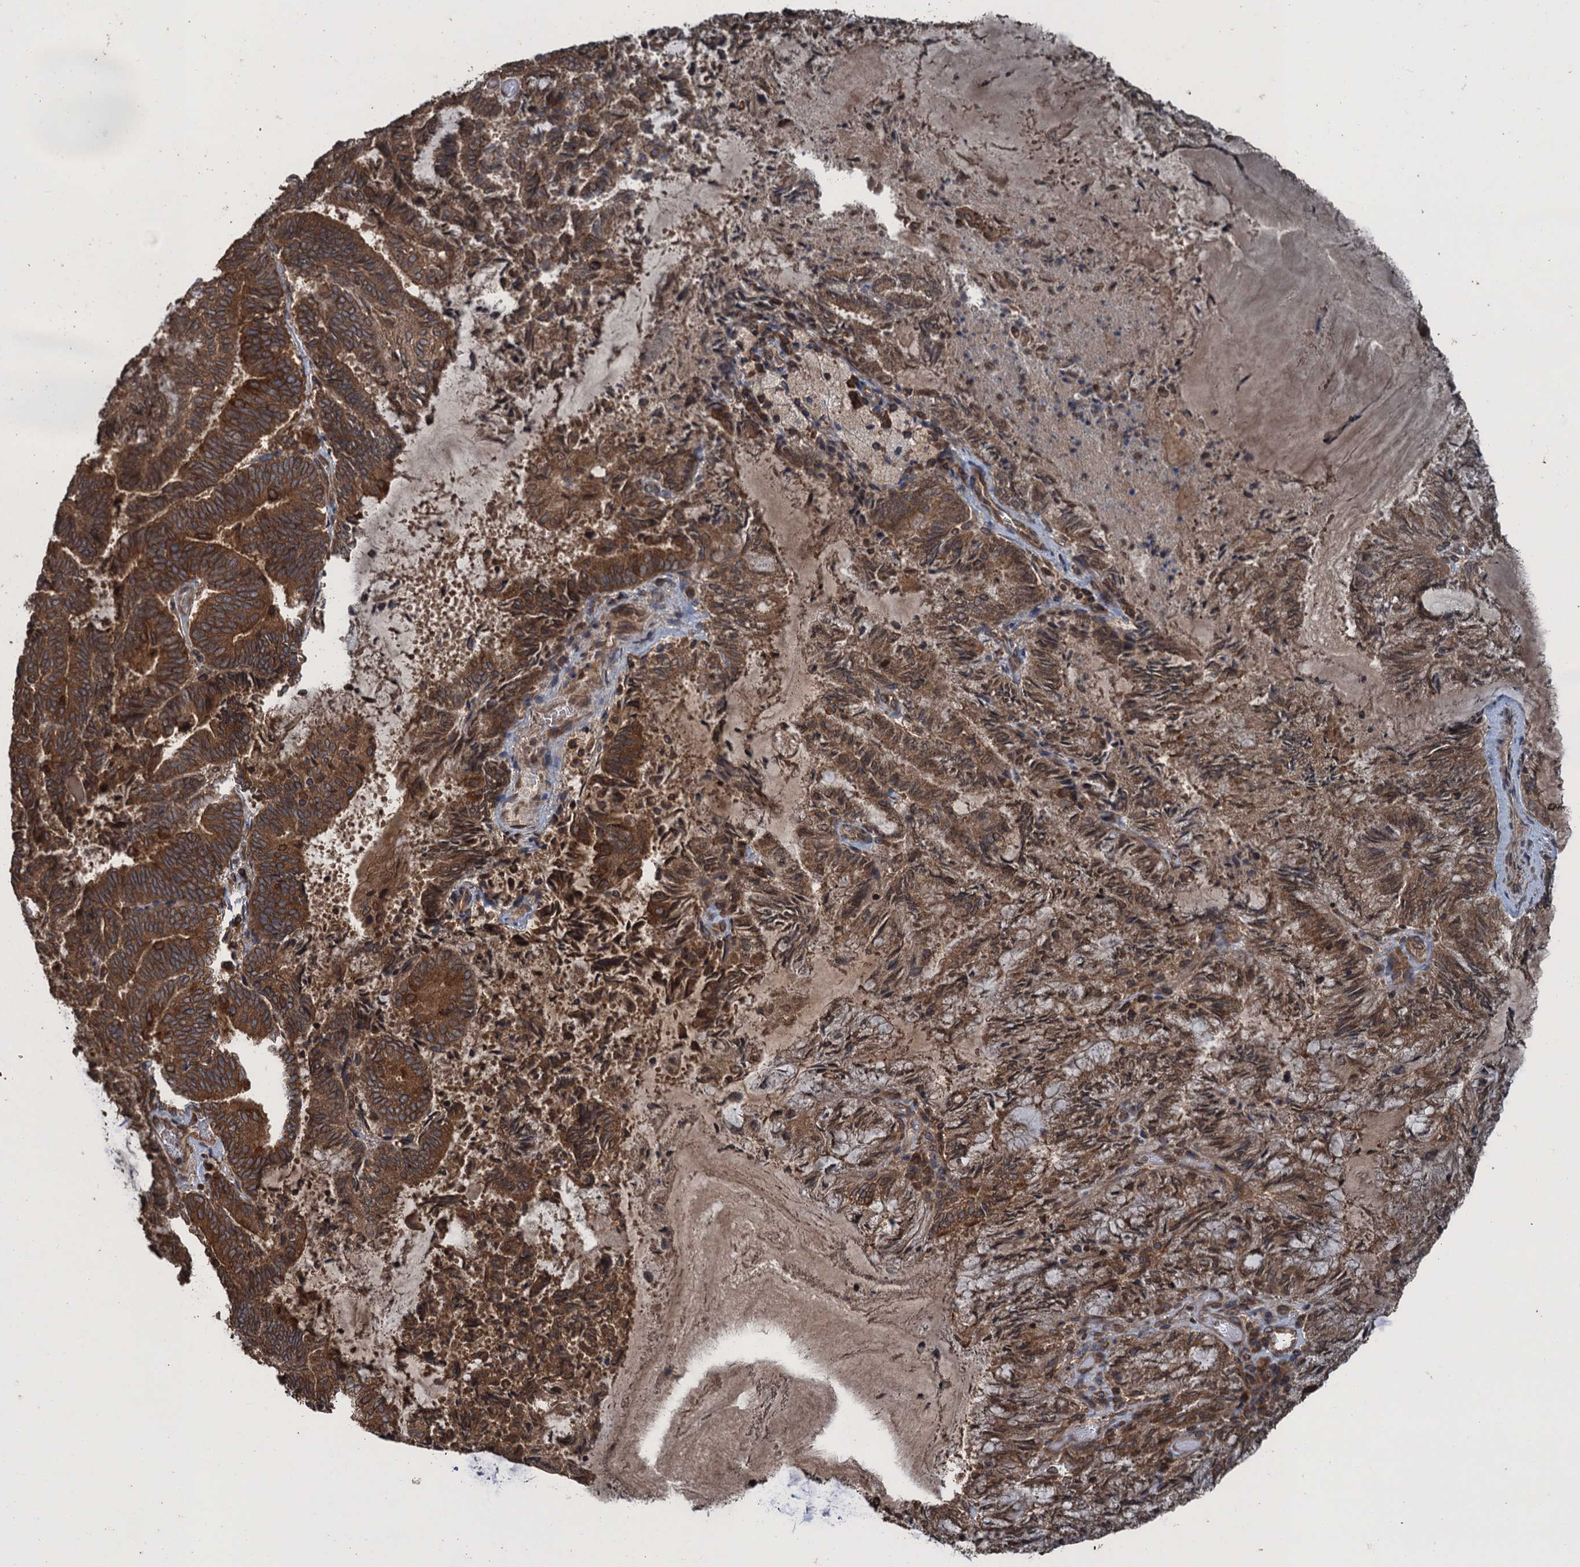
{"staining": {"intensity": "moderate", "quantity": ">75%", "location": "cytoplasmic/membranous,nuclear"}, "tissue": "endometrial cancer", "cell_type": "Tumor cells", "image_type": "cancer", "snomed": [{"axis": "morphology", "description": "Adenocarcinoma, NOS"}, {"axis": "topography", "description": "Endometrium"}], "caption": "Brown immunohistochemical staining in endometrial cancer exhibits moderate cytoplasmic/membranous and nuclear positivity in approximately >75% of tumor cells.", "gene": "GLE1", "patient": {"sex": "female", "age": 80}}